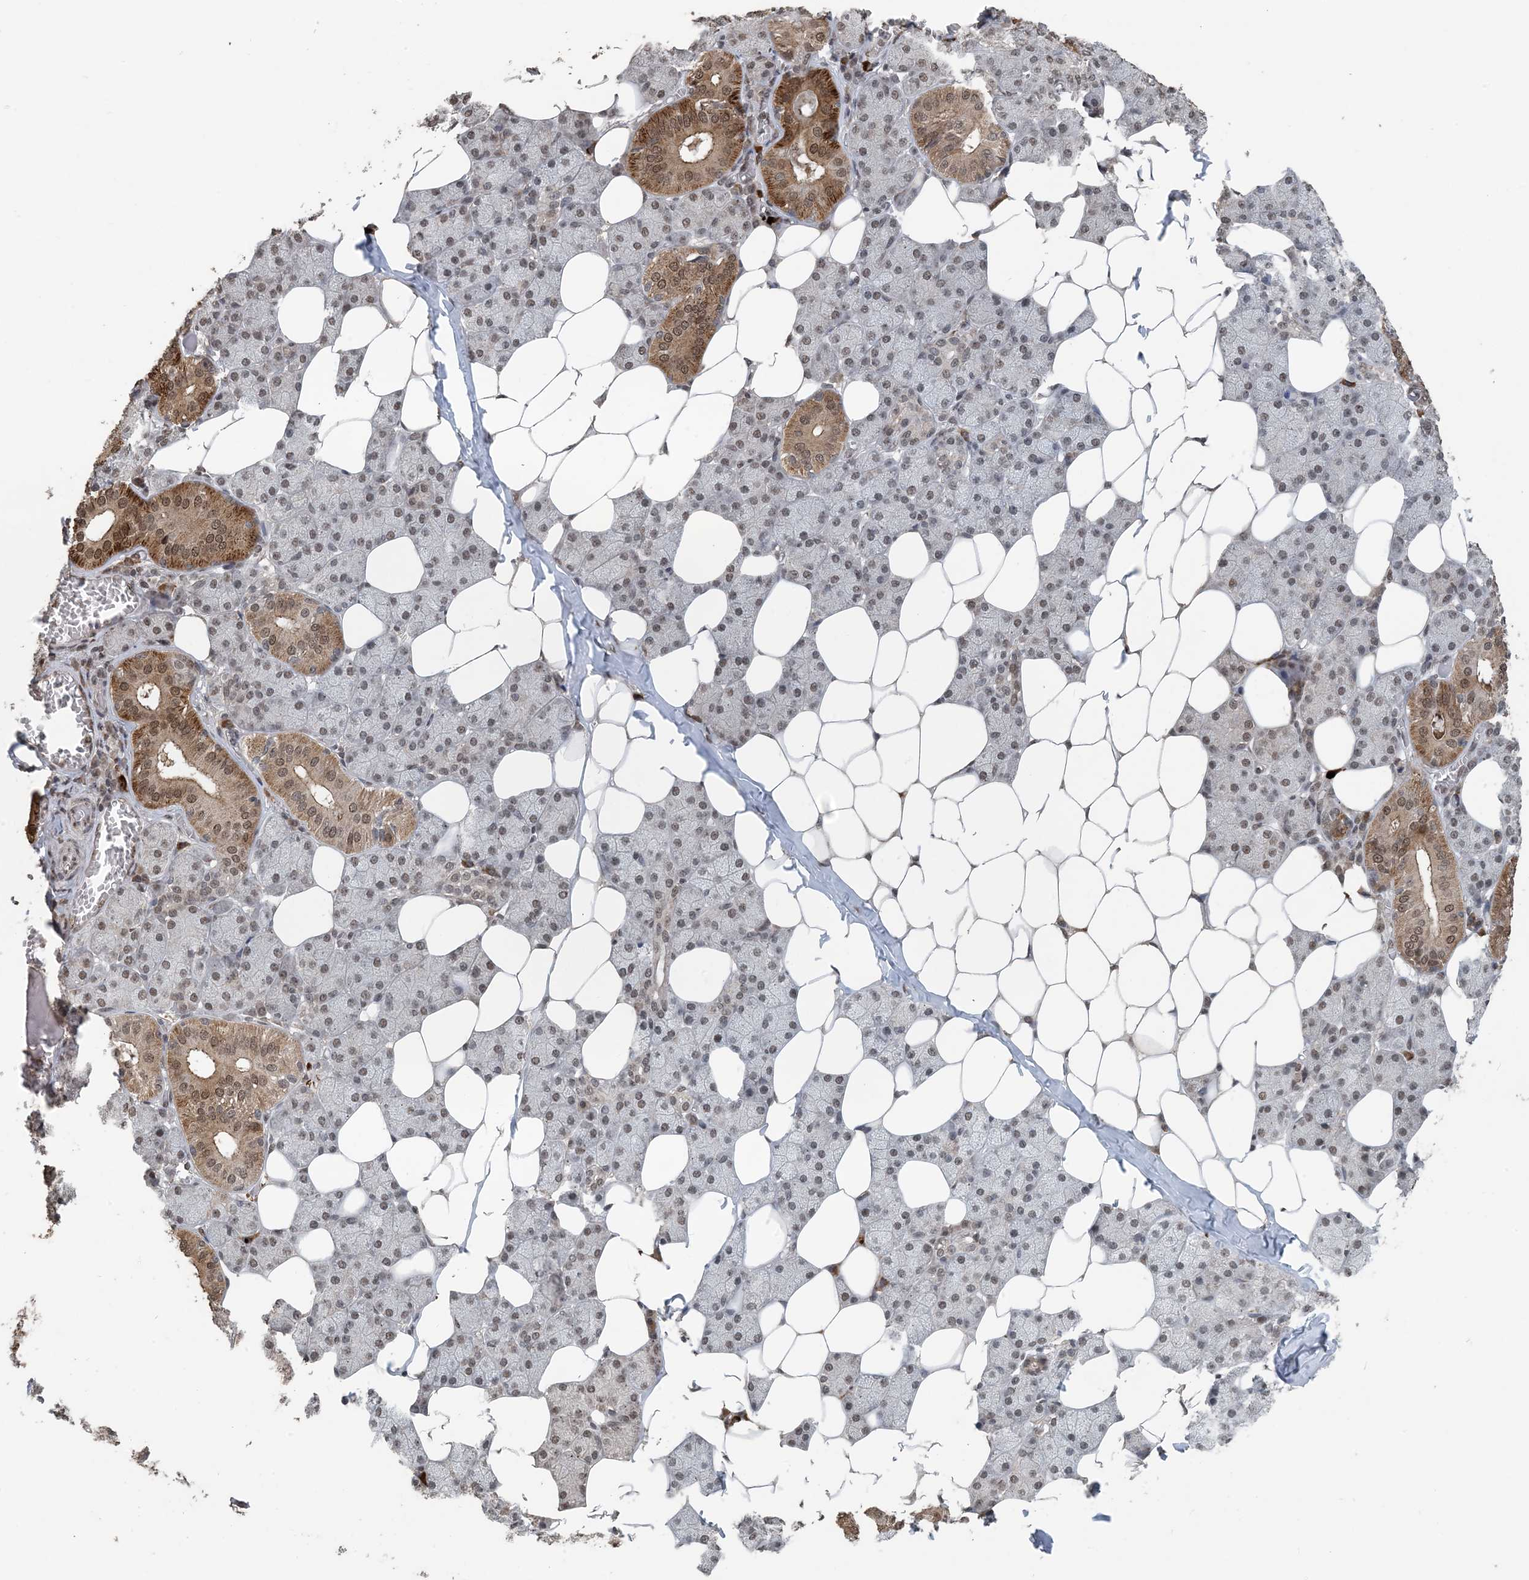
{"staining": {"intensity": "moderate", "quantity": "25%-75%", "location": "cytoplasmic/membranous,nuclear"}, "tissue": "salivary gland", "cell_type": "Glandular cells", "image_type": "normal", "snomed": [{"axis": "morphology", "description": "Normal tissue, NOS"}, {"axis": "topography", "description": "Salivary gland"}], "caption": "DAB immunohistochemical staining of unremarkable human salivary gland shows moderate cytoplasmic/membranous,nuclear protein staining in approximately 25%-75% of glandular cells. (DAB = brown stain, brightfield microscopy at high magnification).", "gene": "MBD2", "patient": {"sex": "female", "age": 33}}